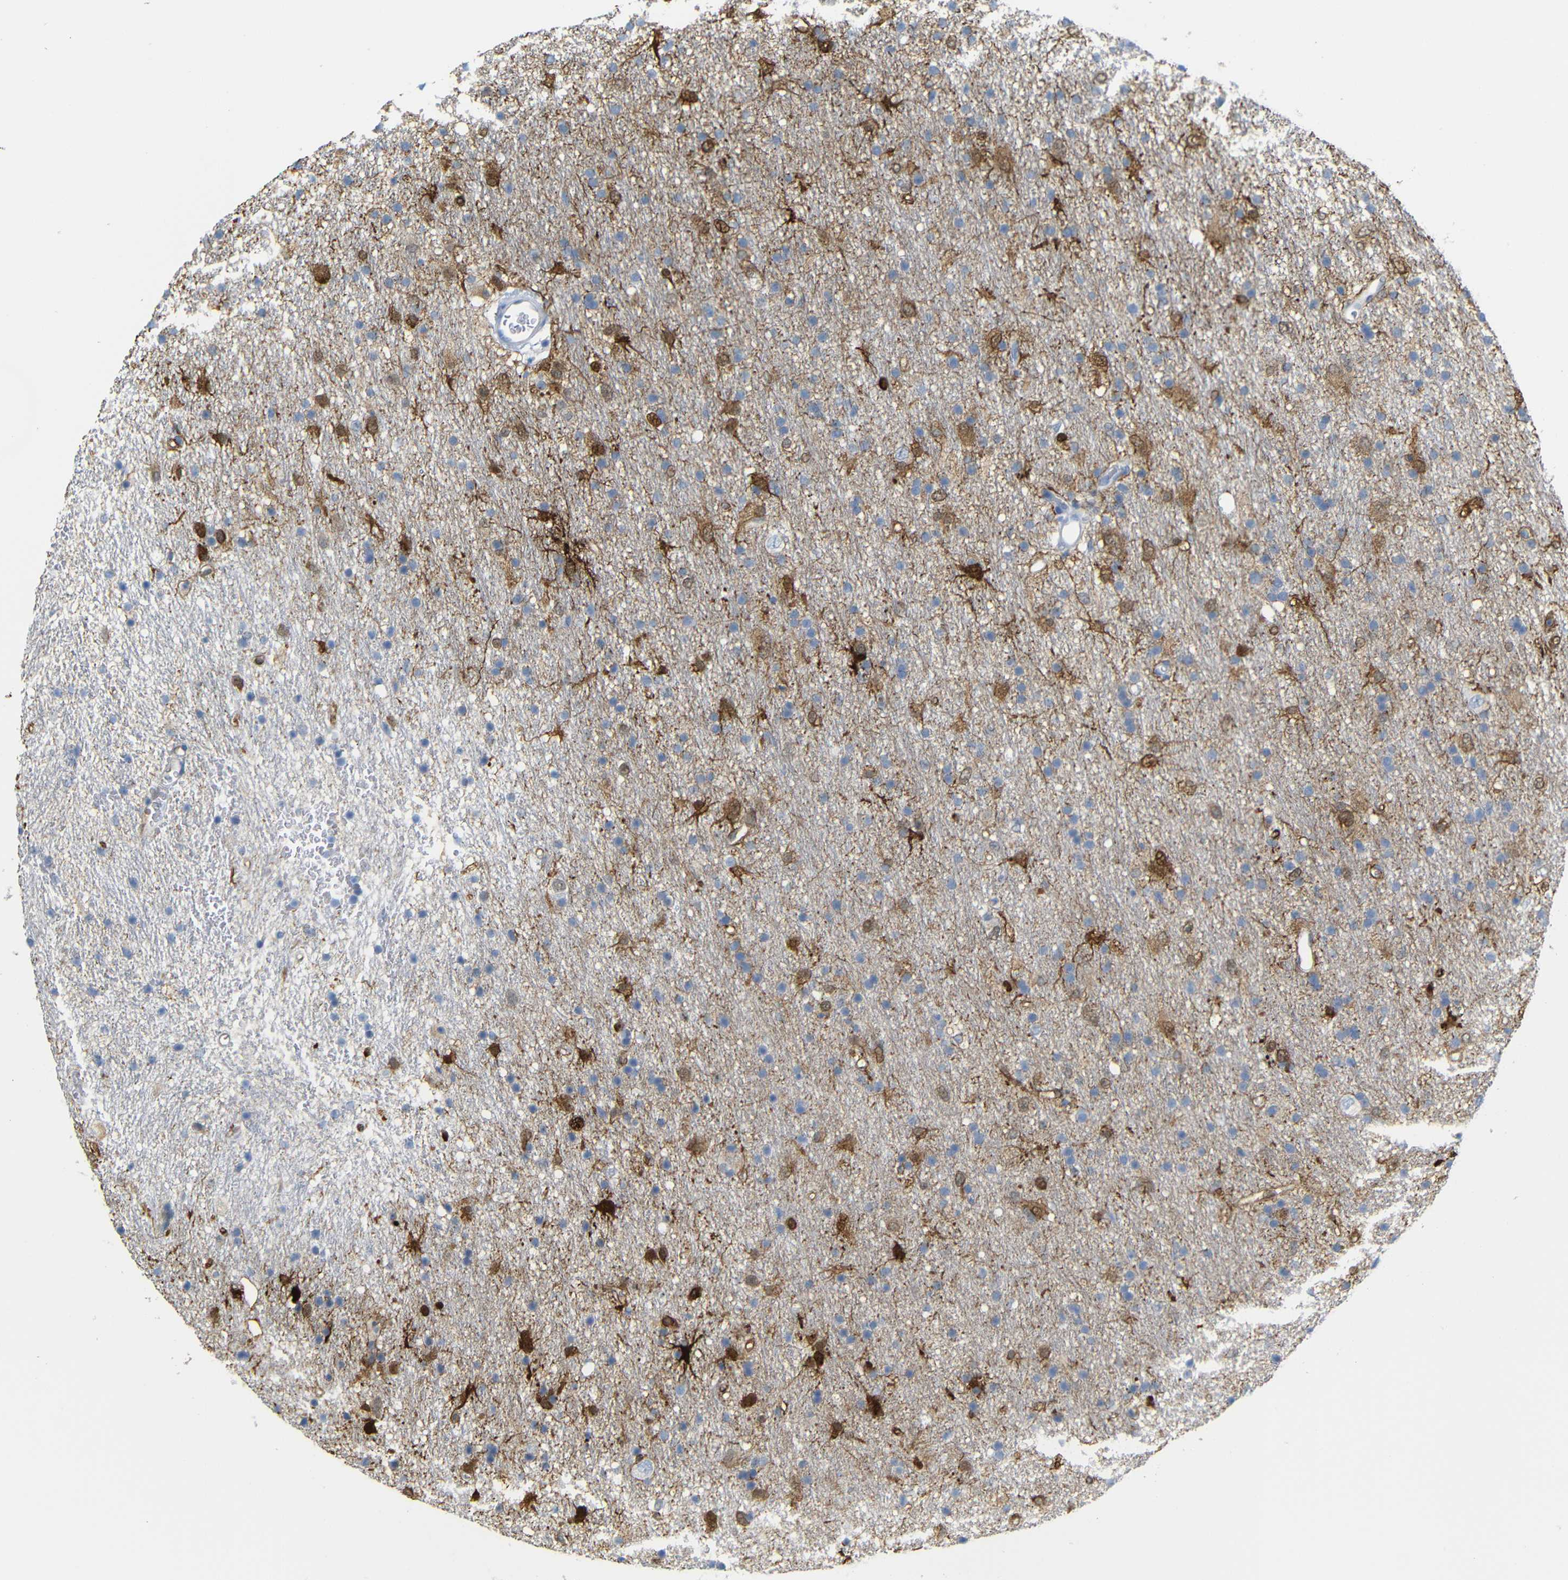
{"staining": {"intensity": "strong", "quantity": "<25%", "location": "cytoplasmic/membranous,nuclear"}, "tissue": "glioma", "cell_type": "Tumor cells", "image_type": "cancer", "snomed": [{"axis": "morphology", "description": "Glioma, malignant, Low grade"}, {"axis": "topography", "description": "Brain"}], "caption": "Immunohistochemistry photomicrograph of neoplastic tissue: human malignant glioma (low-grade) stained using immunohistochemistry displays medium levels of strong protein expression localized specifically in the cytoplasmic/membranous and nuclear of tumor cells, appearing as a cytoplasmic/membranous and nuclear brown color.", "gene": "MT1A", "patient": {"sex": "male", "age": 77}}